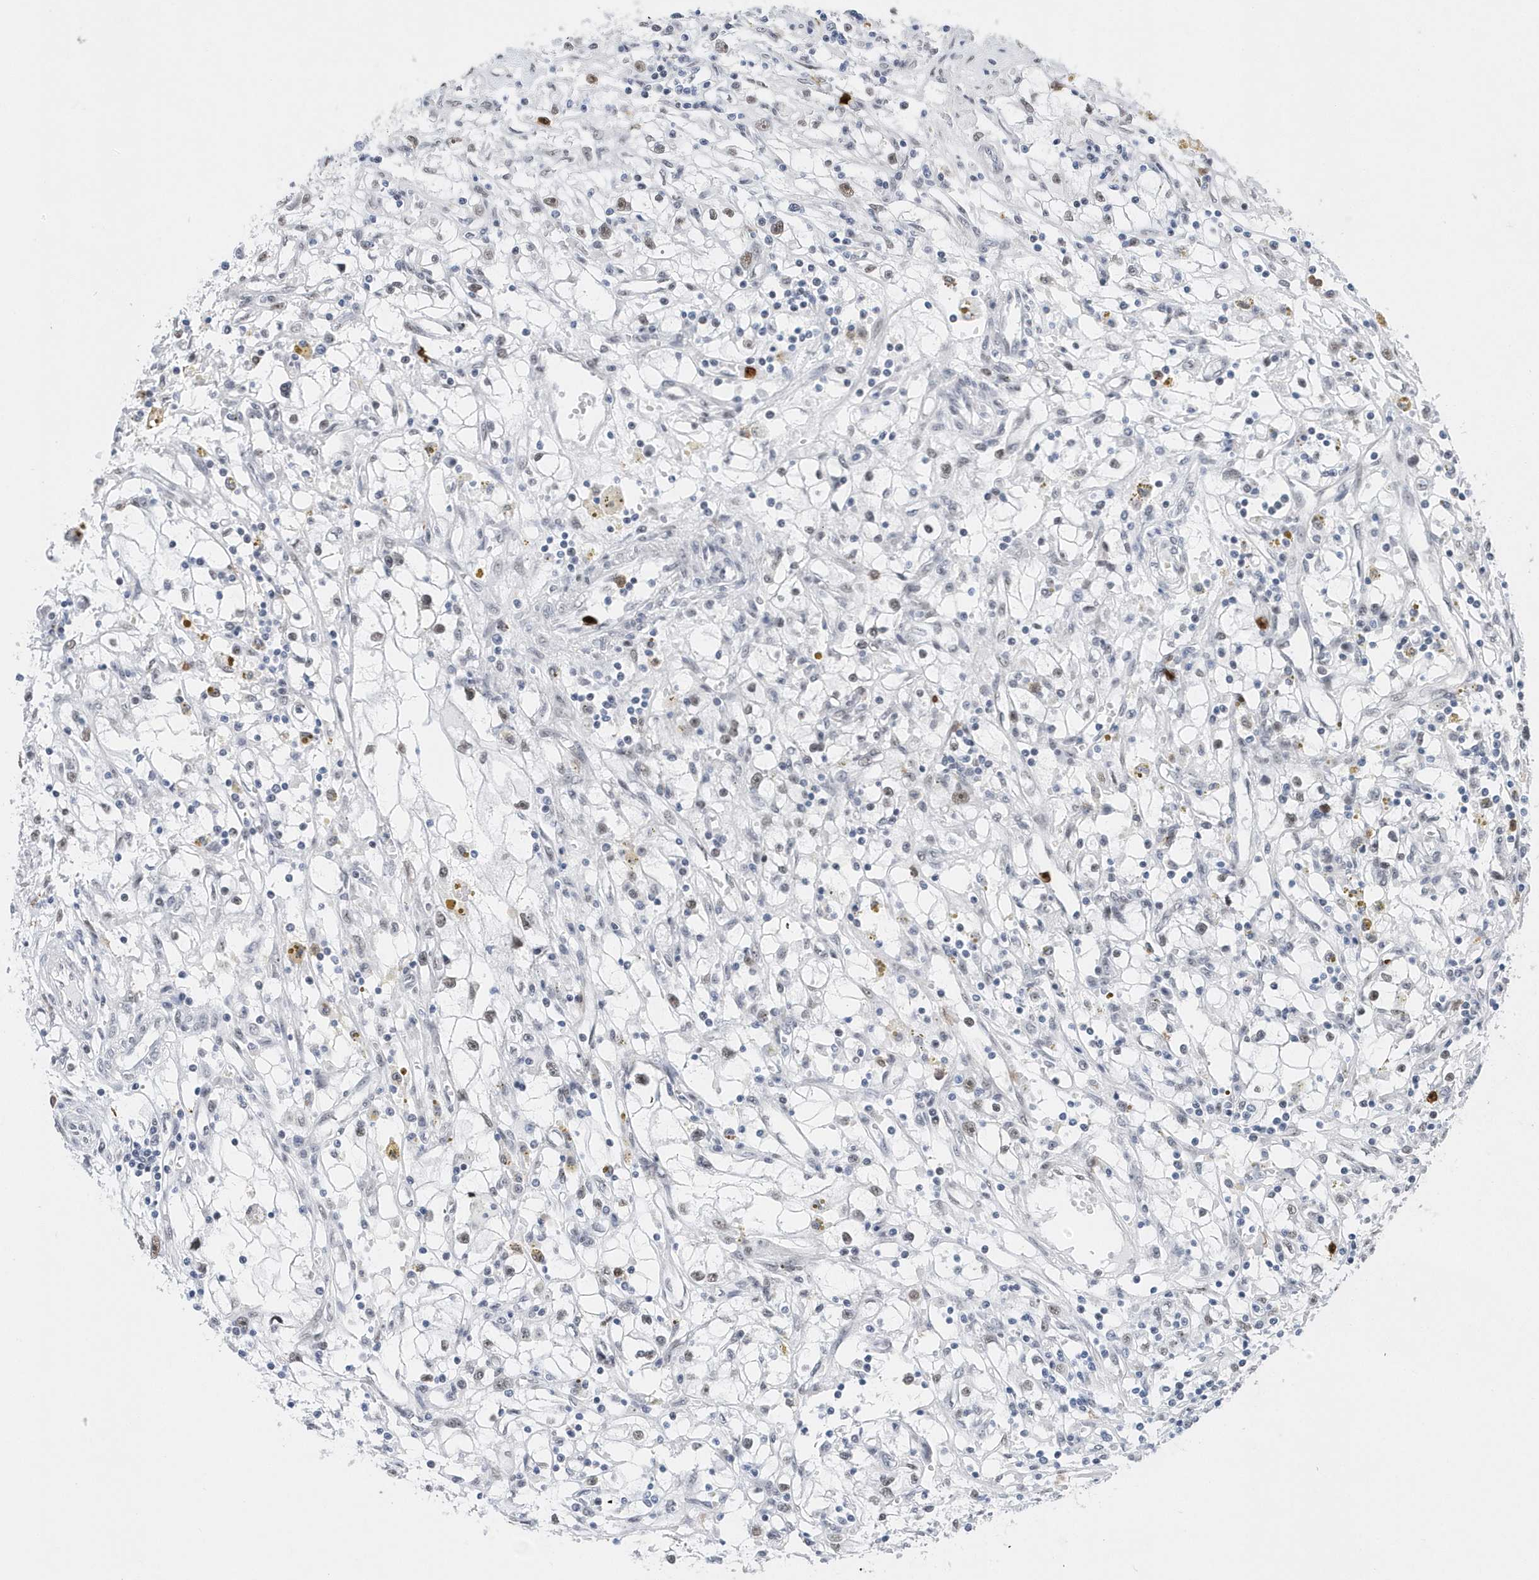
{"staining": {"intensity": "negative", "quantity": "none", "location": "none"}, "tissue": "renal cancer", "cell_type": "Tumor cells", "image_type": "cancer", "snomed": [{"axis": "morphology", "description": "Adenocarcinoma, NOS"}, {"axis": "topography", "description": "Kidney"}], "caption": "The immunohistochemistry (IHC) image has no significant positivity in tumor cells of renal adenocarcinoma tissue. (Brightfield microscopy of DAB (3,3'-diaminobenzidine) immunohistochemistry (IHC) at high magnification).", "gene": "RPP30", "patient": {"sex": "male", "age": 56}}